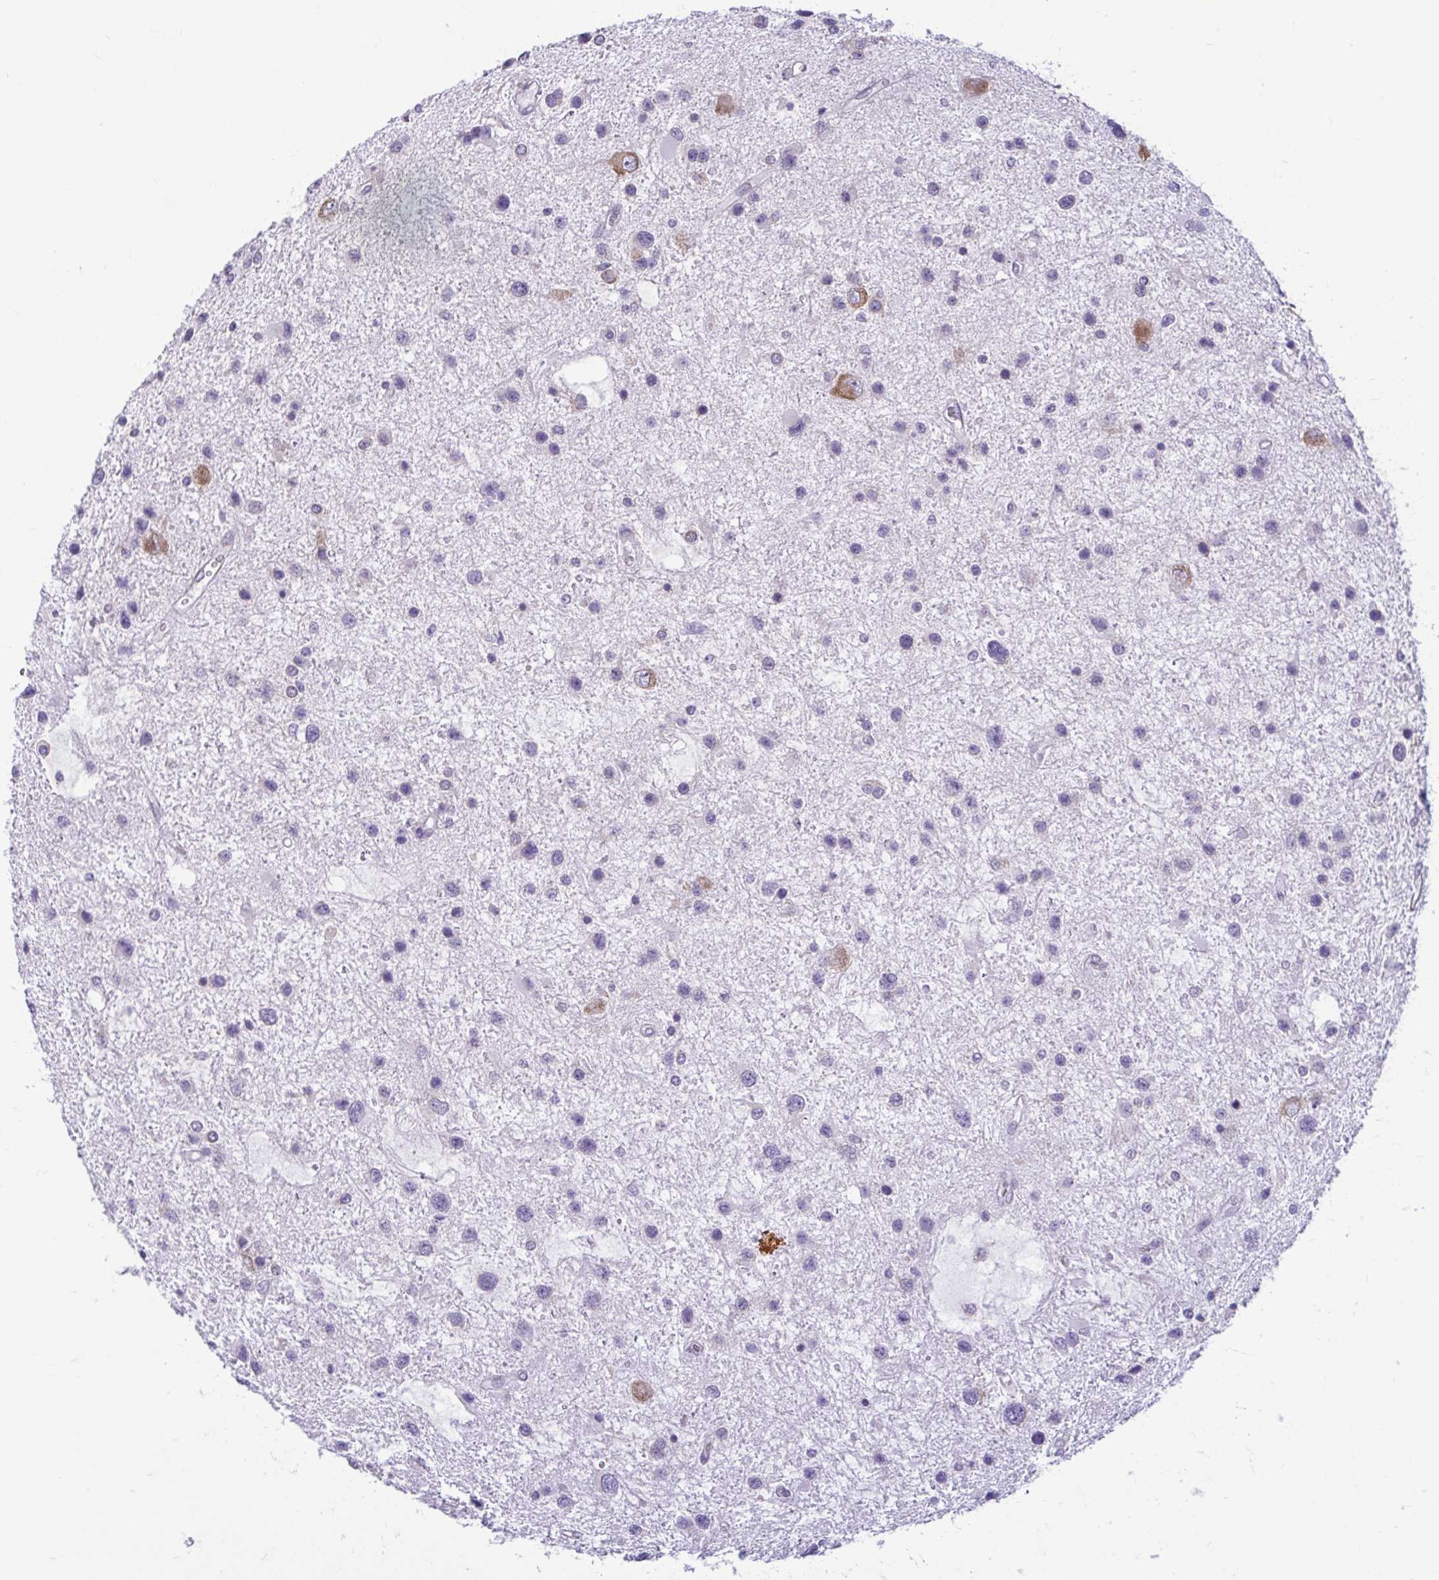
{"staining": {"intensity": "negative", "quantity": "none", "location": "none"}, "tissue": "glioma", "cell_type": "Tumor cells", "image_type": "cancer", "snomed": [{"axis": "morphology", "description": "Glioma, malignant, Low grade"}, {"axis": "topography", "description": "Brain"}], "caption": "Tumor cells are negative for protein expression in human malignant glioma (low-grade). Nuclei are stained in blue.", "gene": "RPS16", "patient": {"sex": "female", "age": 32}}